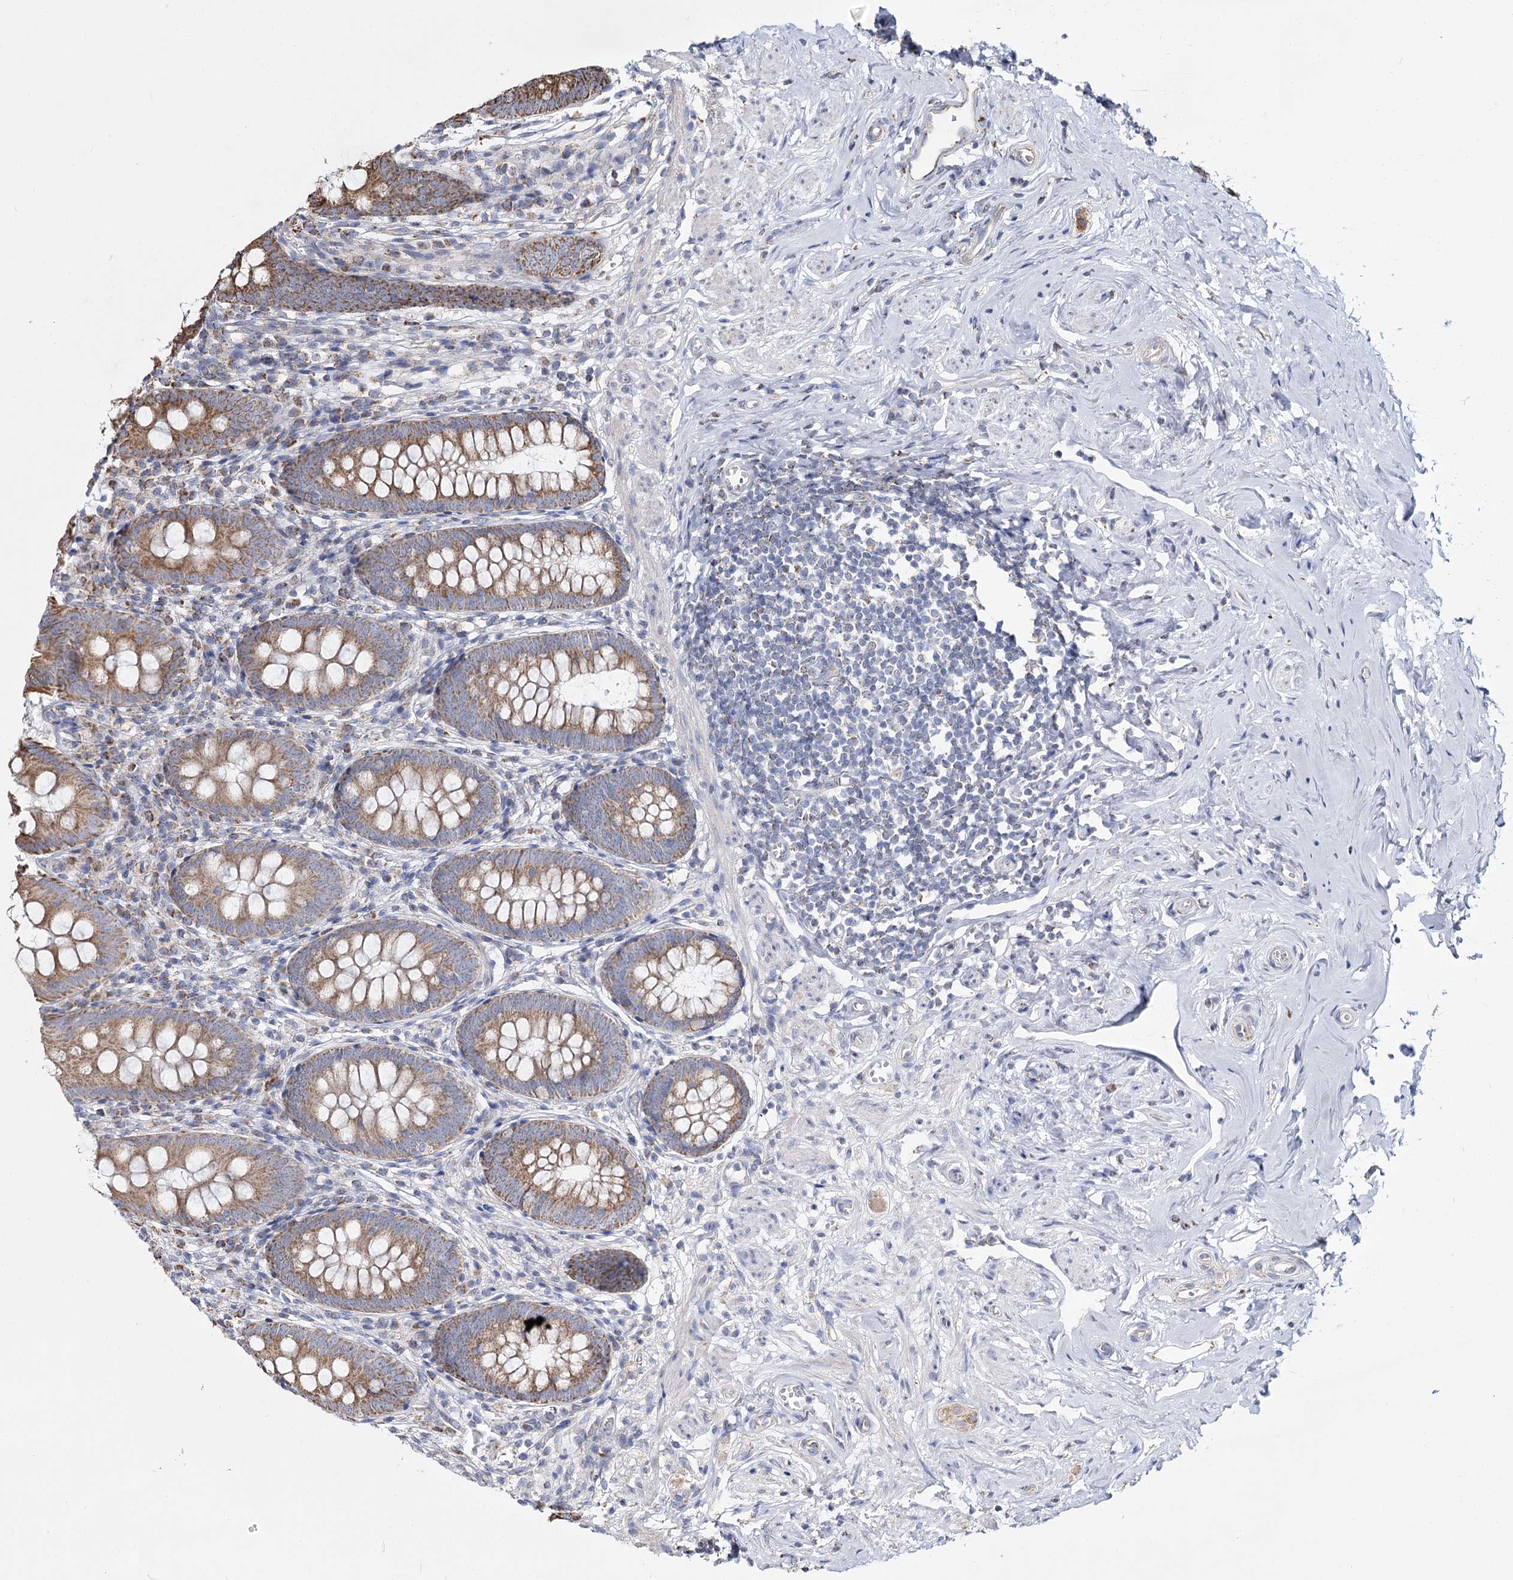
{"staining": {"intensity": "moderate", "quantity": ">75%", "location": "cytoplasmic/membranous"}, "tissue": "appendix", "cell_type": "Glandular cells", "image_type": "normal", "snomed": [{"axis": "morphology", "description": "Normal tissue, NOS"}, {"axis": "topography", "description": "Appendix"}], "caption": "Immunohistochemical staining of normal appendix displays moderate cytoplasmic/membranous protein positivity in approximately >75% of glandular cells.", "gene": "CCDC73", "patient": {"sex": "female", "age": 51}}